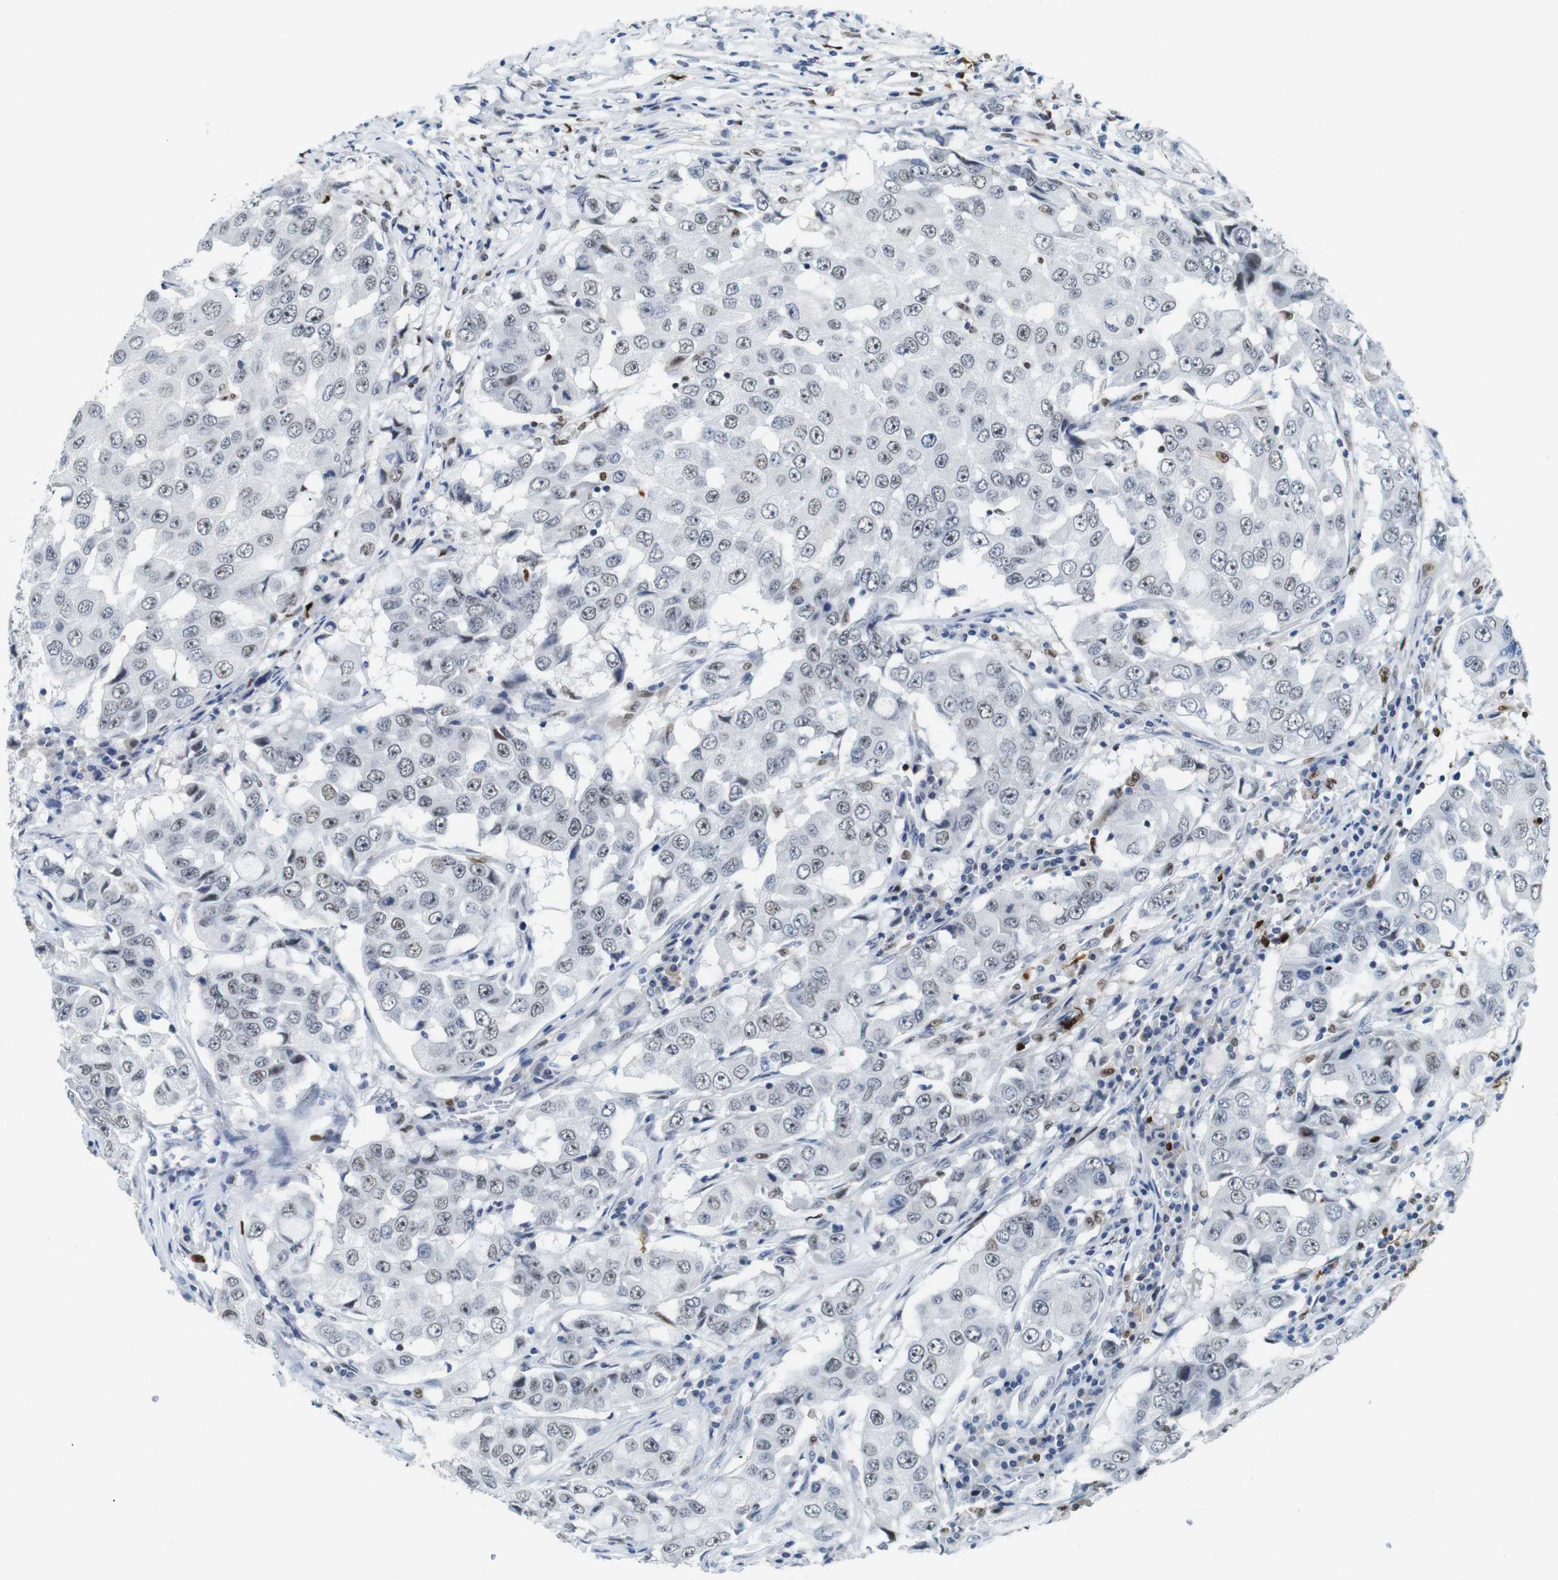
{"staining": {"intensity": "weak", "quantity": "25%-75%", "location": "nuclear"}, "tissue": "breast cancer", "cell_type": "Tumor cells", "image_type": "cancer", "snomed": [{"axis": "morphology", "description": "Duct carcinoma"}, {"axis": "topography", "description": "Breast"}], "caption": "A brown stain labels weak nuclear staining of a protein in human breast invasive ductal carcinoma tumor cells. The staining was performed using DAB (3,3'-diaminobenzidine), with brown indicating positive protein expression. Nuclei are stained blue with hematoxylin.", "gene": "IRF8", "patient": {"sex": "female", "age": 27}}